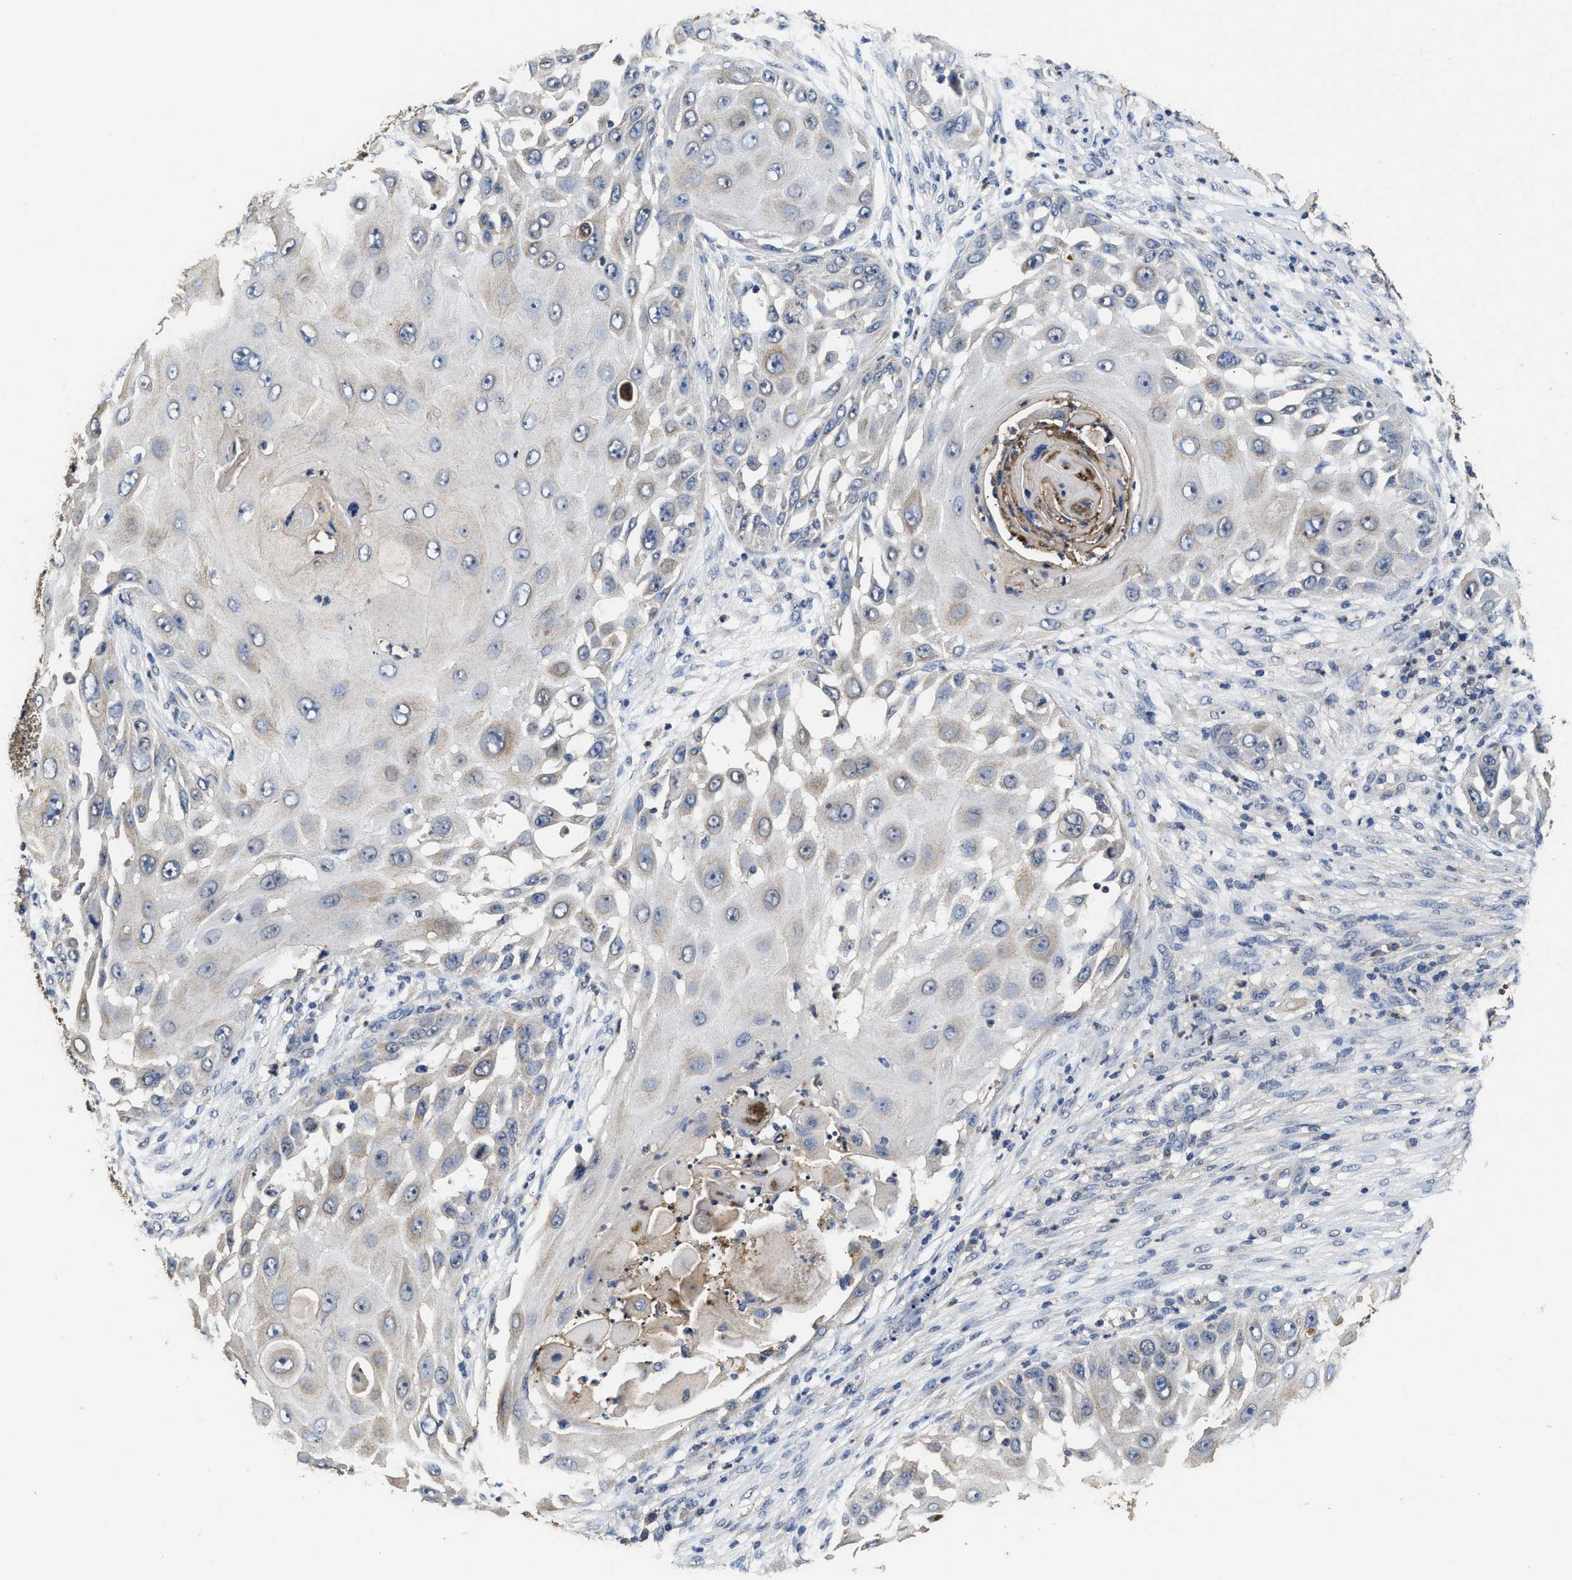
{"staining": {"intensity": "negative", "quantity": "none", "location": "none"}, "tissue": "skin cancer", "cell_type": "Tumor cells", "image_type": "cancer", "snomed": [{"axis": "morphology", "description": "Squamous cell carcinoma, NOS"}, {"axis": "topography", "description": "Skin"}], "caption": "Immunohistochemistry image of neoplastic tissue: human skin squamous cell carcinoma stained with DAB shows no significant protein positivity in tumor cells.", "gene": "CTNNA1", "patient": {"sex": "female", "age": 44}}